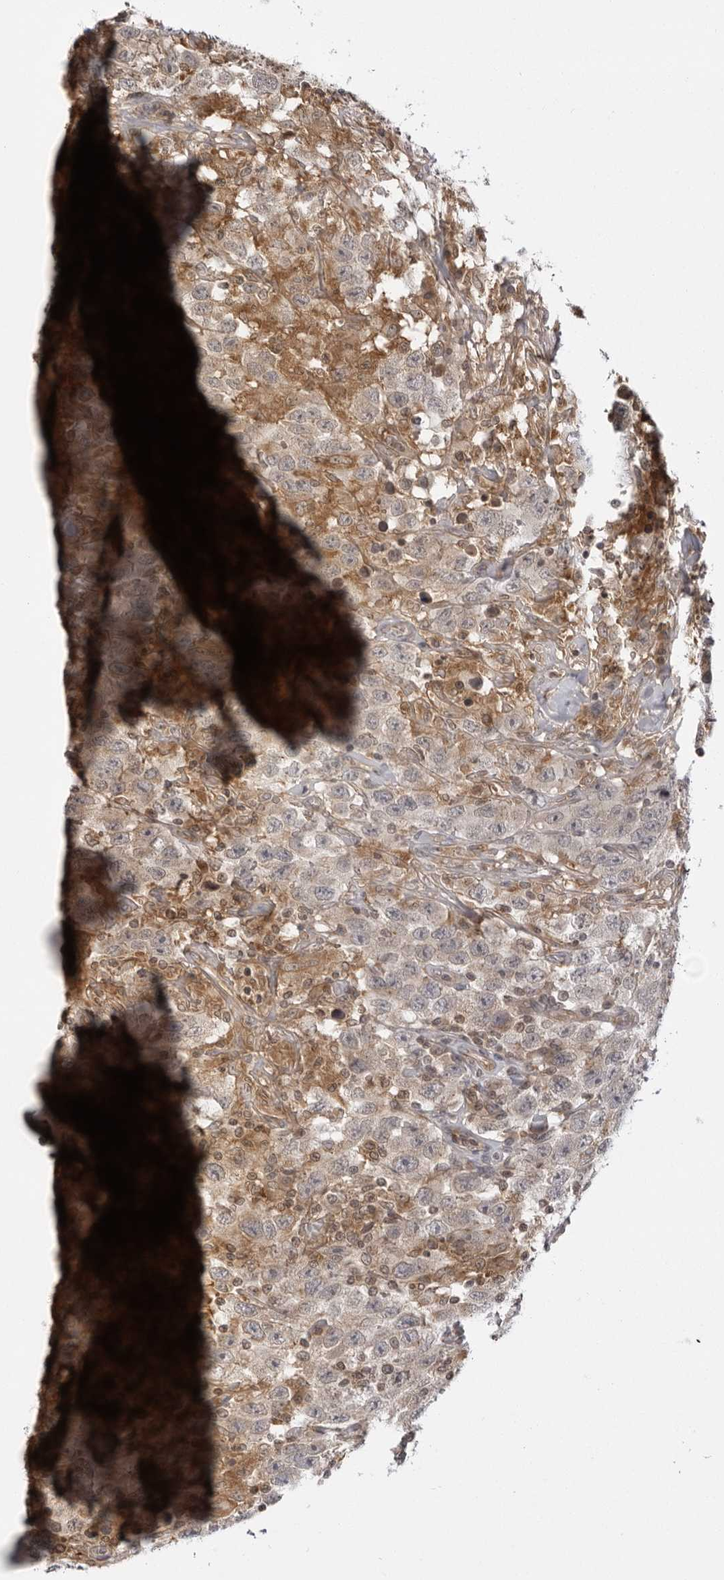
{"staining": {"intensity": "weak", "quantity": ">75%", "location": "cytoplasmic/membranous"}, "tissue": "testis cancer", "cell_type": "Tumor cells", "image_type": "cancer", "snomed": [{"axis": "morphology", "description": "Seminoma, NOS"}, {"axis": "topography", "description": "Testis"}], "caption": "Immunohistochemistry (IHC) image of neoplastic tissue: human seminoma (testis) stained using immunohistochemistry reveals low levels of weak protein expression localized specifically in the cytoplasmic/membranous of tumor cells, appearing as a cytoplasmic/membranous brown color.", "gene": "USP43", "patient": {"sex": "male", "age": 41}}